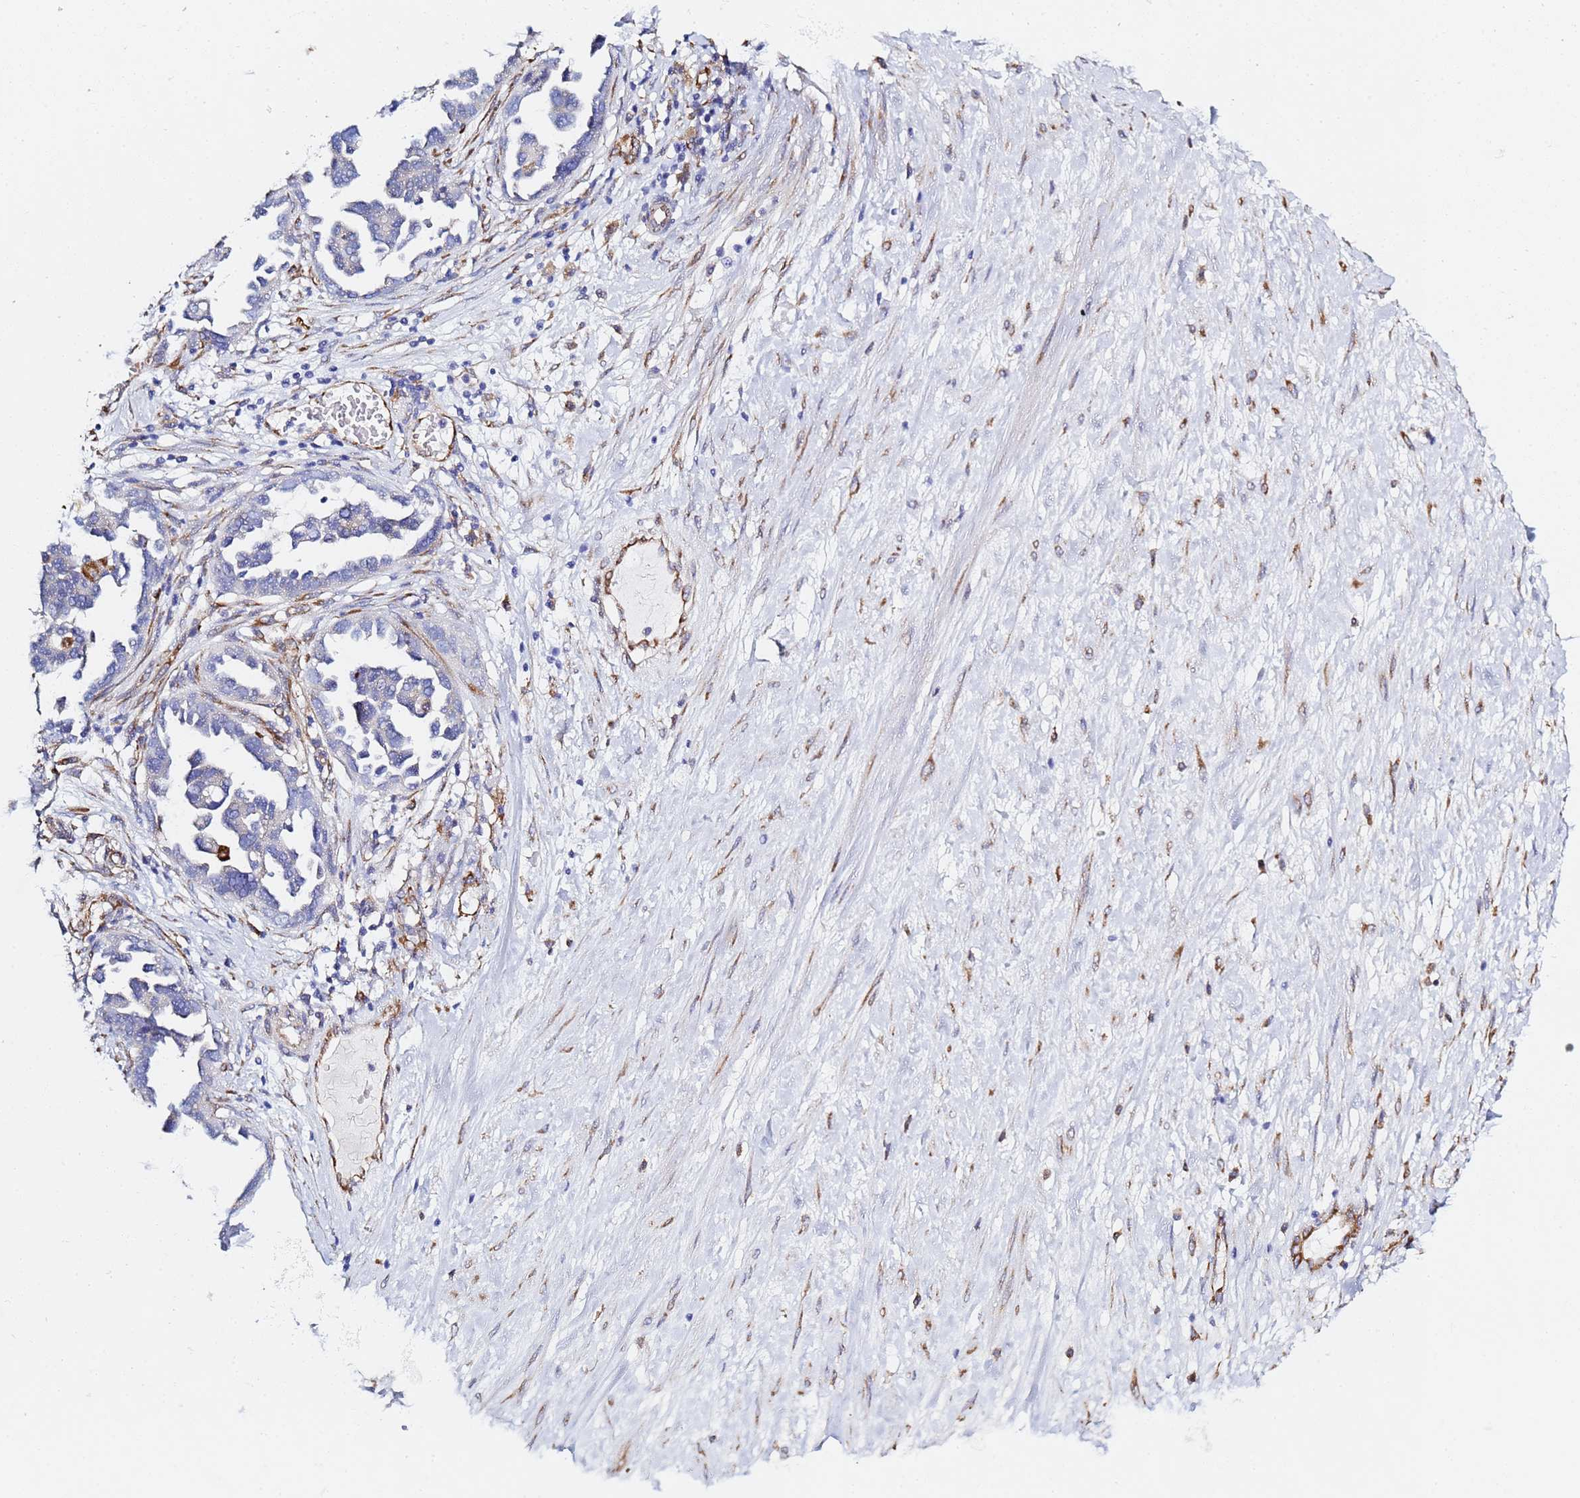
{"staining": {"intensity": "negative", "quantity": "none", "location": "none"}, "tissue": "ovarian cancer", "cell_type": "Tumor cells", "image_type": "cancer", "snomed": [{"axis": "morphology", "description": "Cystadenocarcinoma, serous, NOS"}, {"axis": "topography", "description": "Ovary"}], "caption": "Human ovarian serous cystadenocarcinoma stained for a protein using IHC shows no positivity in tumor cells.", "gene": "GDAP2", "patient": {"sex": "female", "age": 54}}